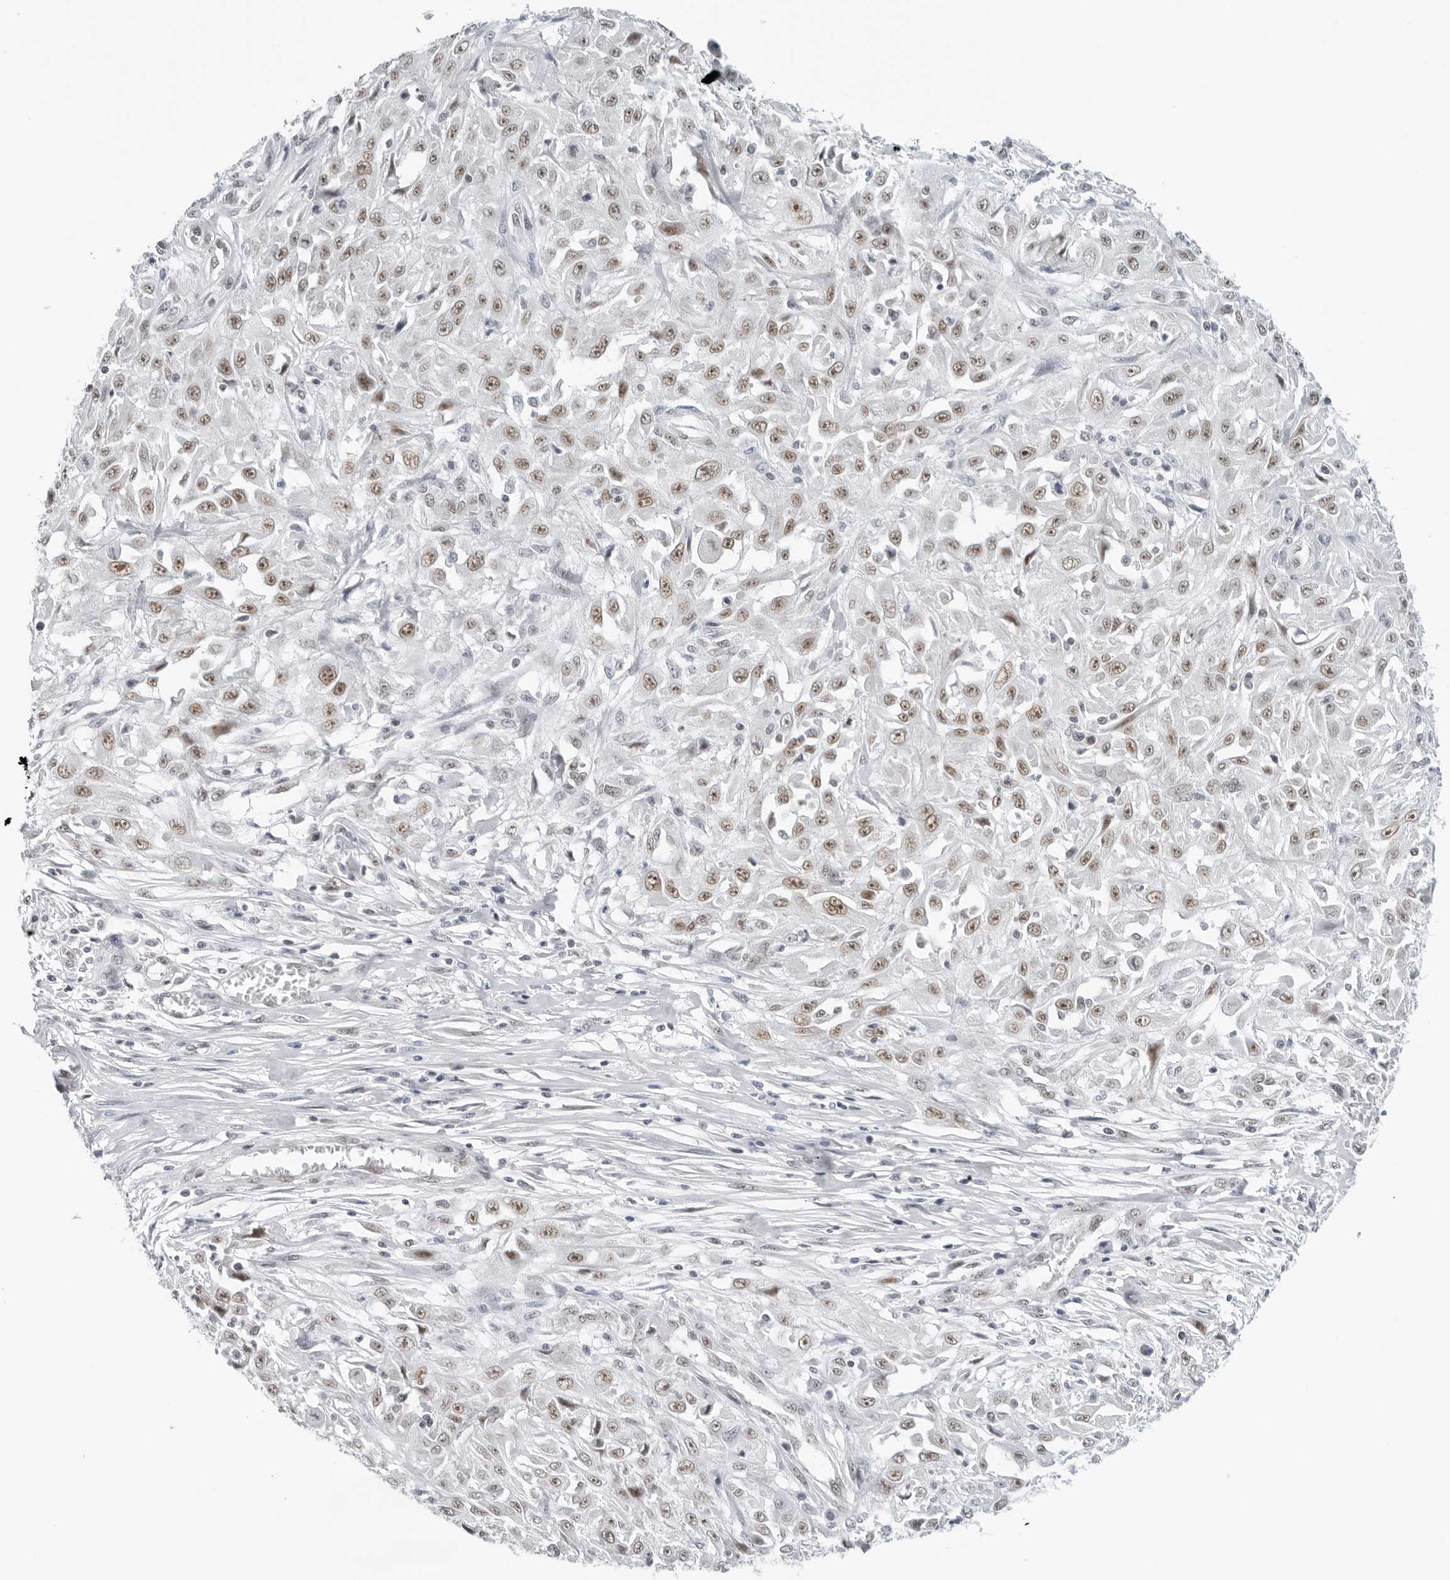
{"staining": {"intensity": "moderate", "quantity": ">75%", "location": "nuclear"}, "tissue": "skin cancer", "cell_type": "Tumor cells", "image_type": "cancer", "snomed": [{"axis": "morphology", "description": "Squamous cell carcinoma, NOS"}, {"axis": "morphology", "description": "Squamous cell carcinoma, metastatic, NOS"}, {"axis": "topography", "description": "Skin"}, {"axis": "topography", "description": "Lymph node"}], "caption": "Human skin squamous cell carcinoma stained with a protein marker shows moderate staining in tumor cells.", "gene": "FOXK2", "patient": {"sex": "male", "age": 75}}